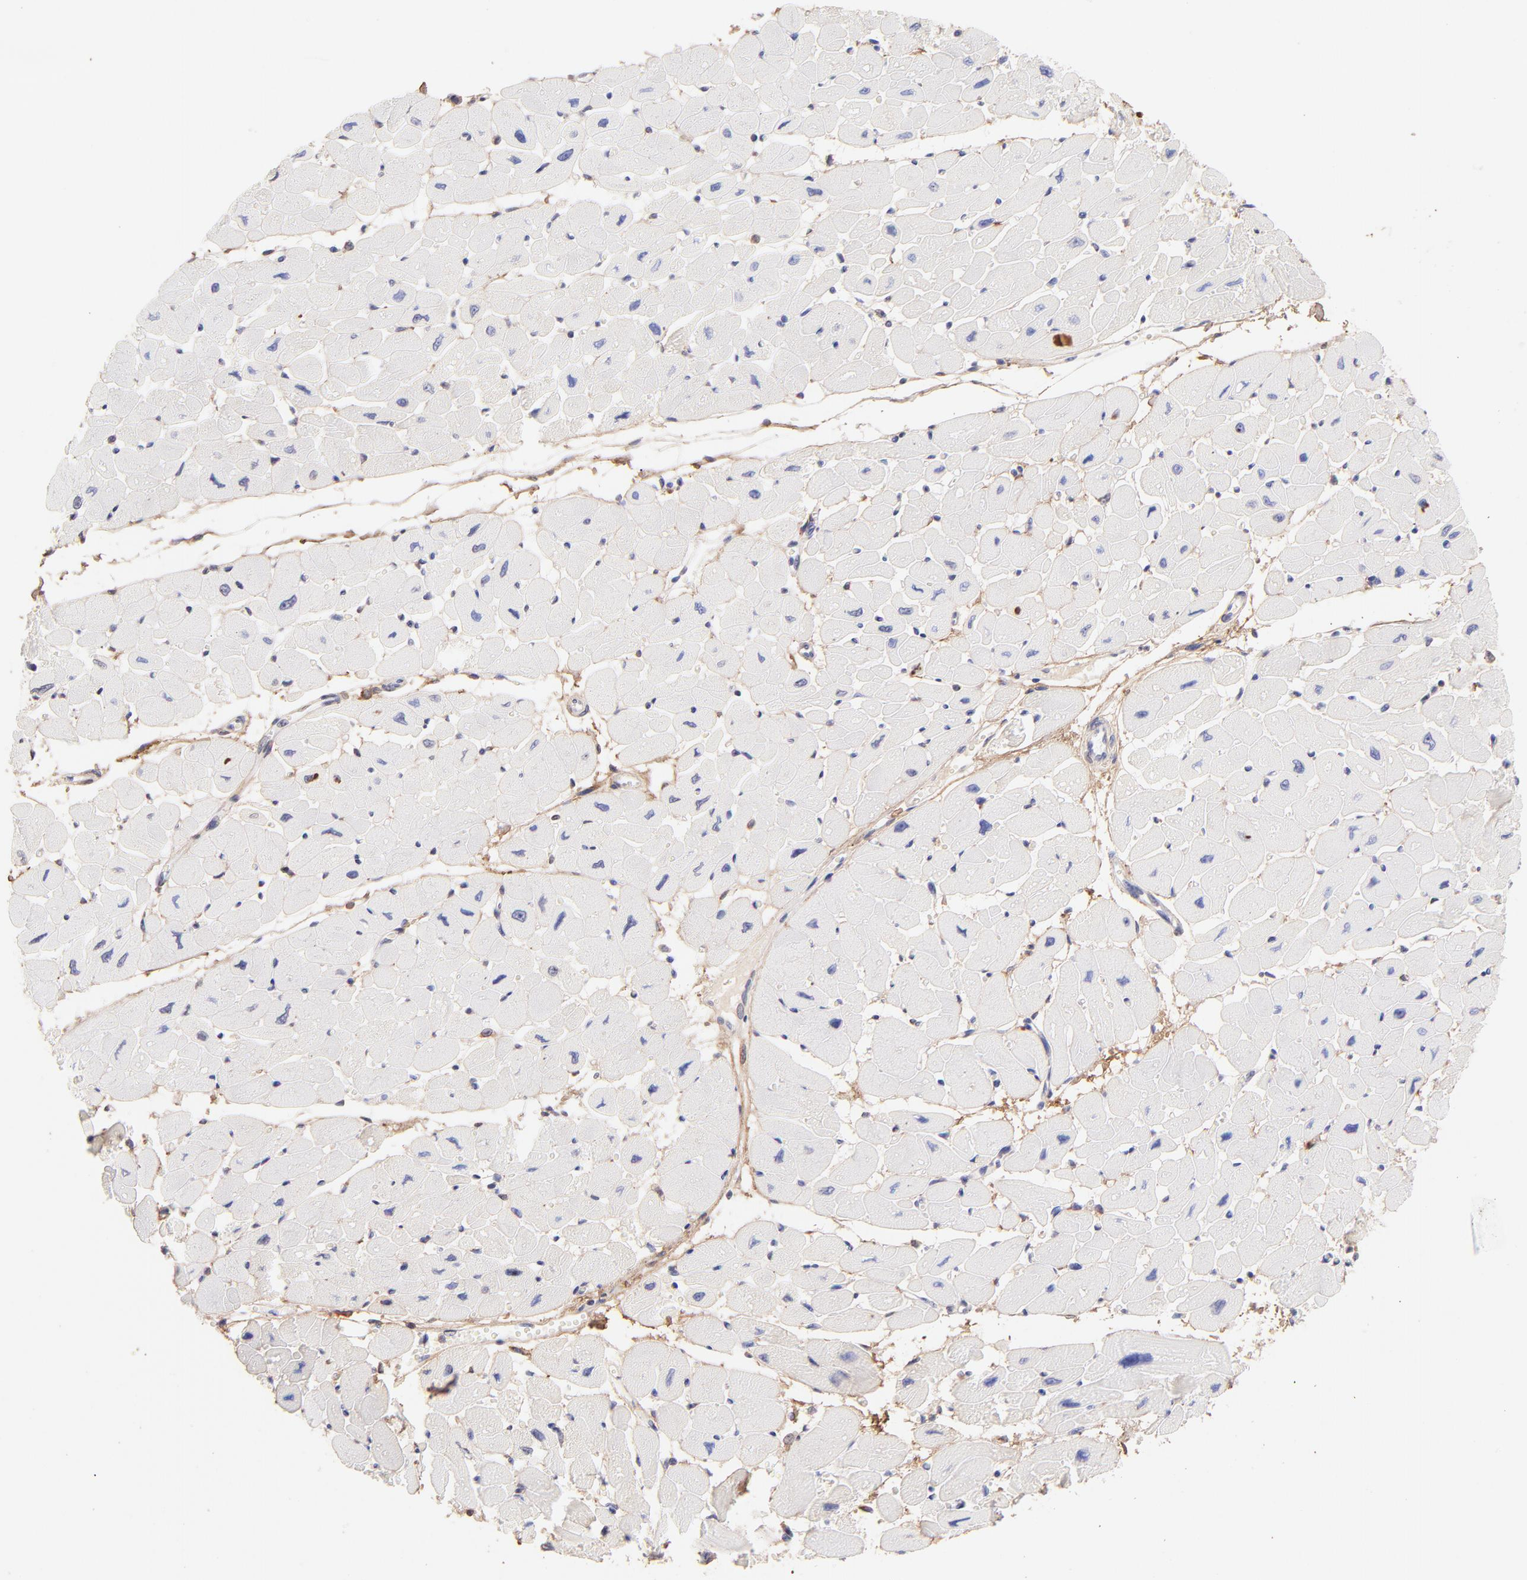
{"staining": {"intensity": "negative", "quantity": "none", "location": "none"}, "tissue": "heart muscle", "cell_type": "Cardiomyocytes", "image_type": "normal", "snomed": [{"axis": "morphology", "description": "Normal tissue, NOS"}, {"axis": "topography", "description": "Heart"}], "caption": "This is a micrograph of immunohistochemistry (IHC) staining of unremarkable heart muscle, which shows no expression in cardiomyocytes. (Stains: DAB immunohistochemistry (IHC) with hematoxylin counter stain, Microscopy: brightfield microscopy at high magnification).", "gene": "BGN", "patient": {"sex": "female", "age": 54}}